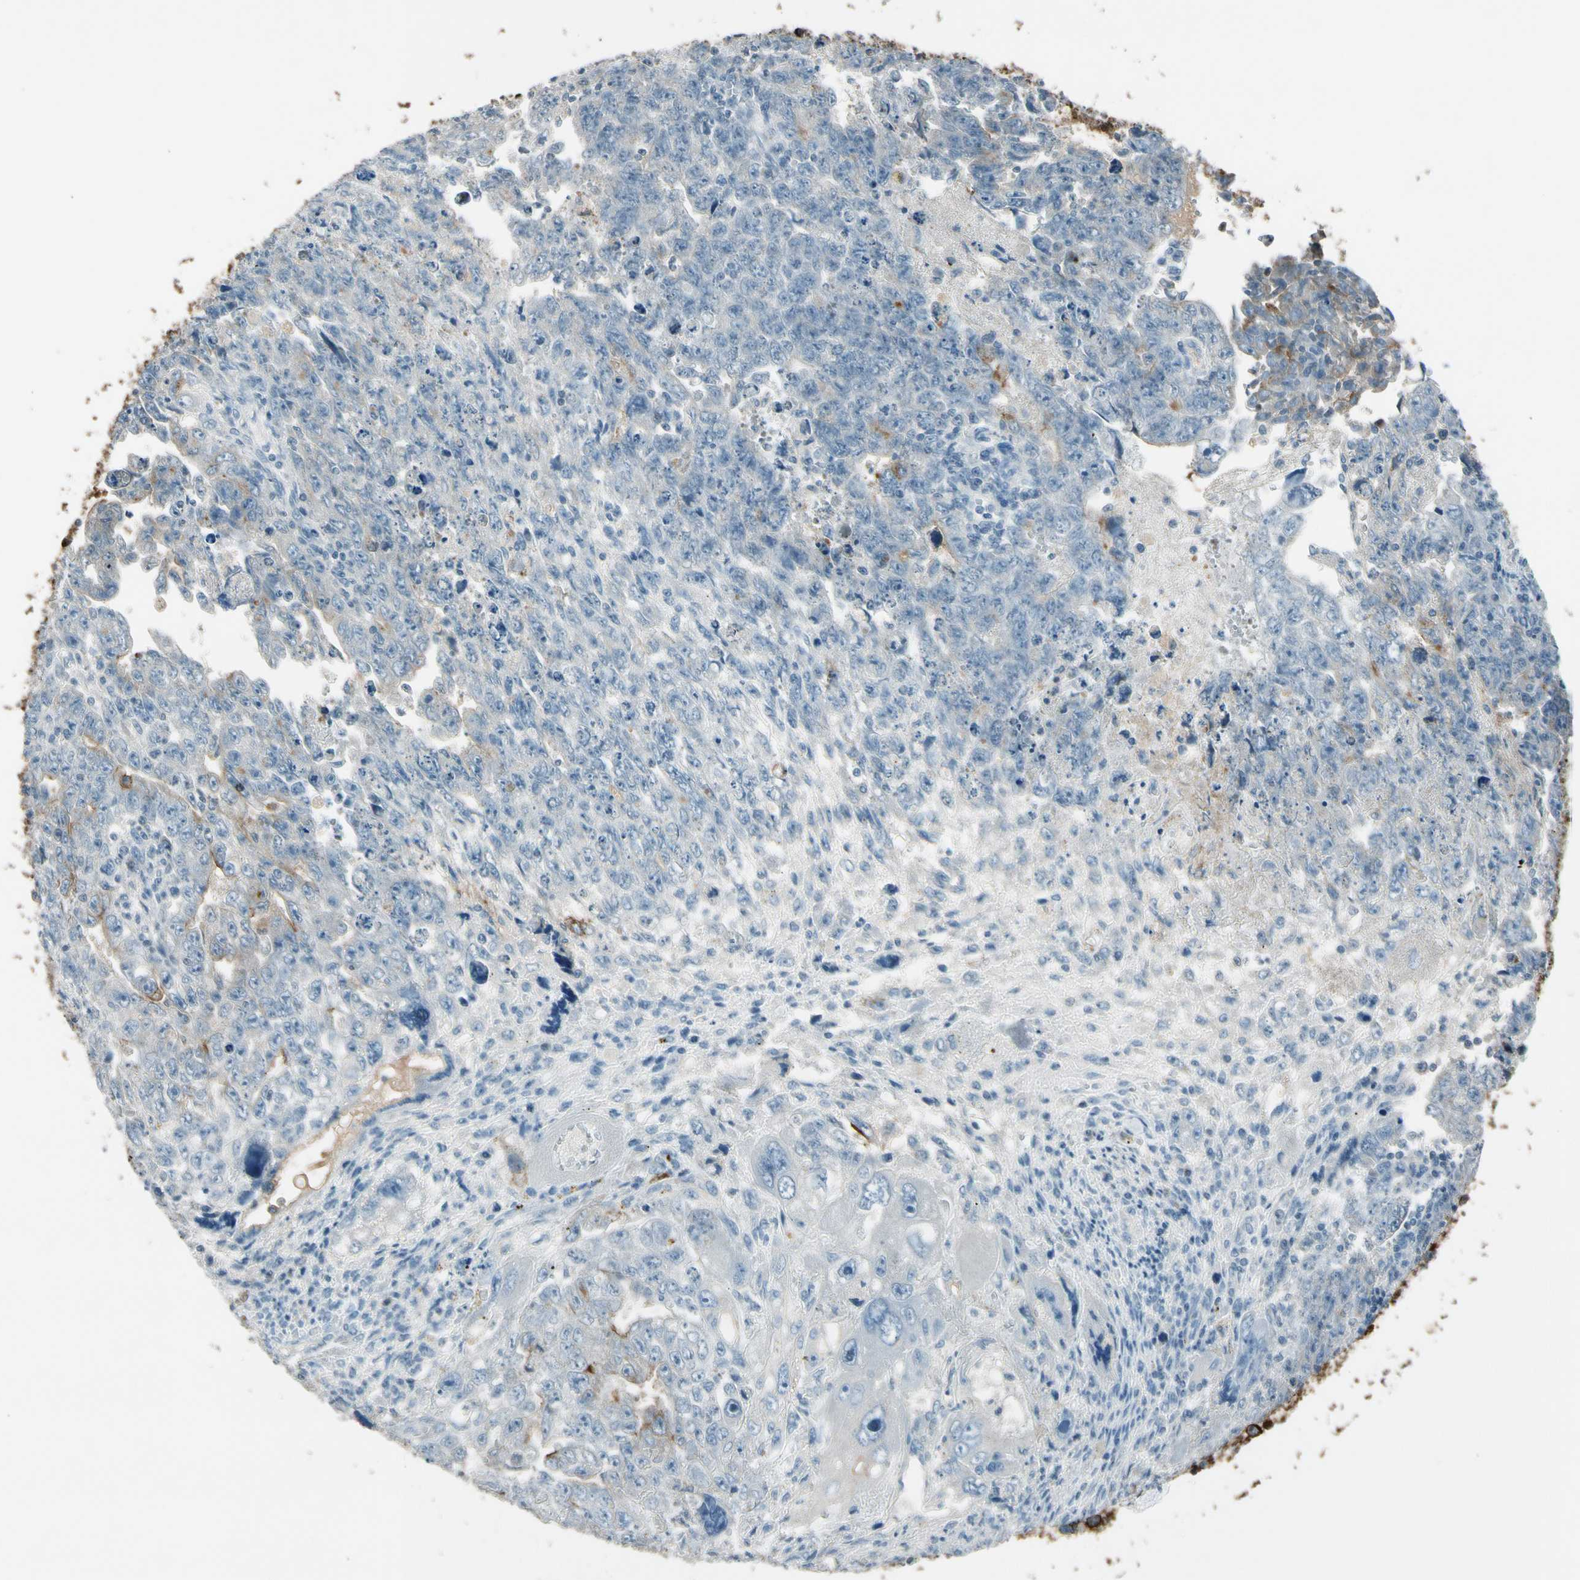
{"staining": {"intensity": "negative", "quantity": "none", "location": "none"}, "tissue": "testis cancer", "cell_type": "Tumor cells", "image_type": "cancer", "snomed": [{"axis": "morphology", "description": "Carcinoma, Embryonal, NOS"}, {"axis": "topography", "description": "Testis"}], "caption": "Tumor cells are negative for brown protein staining in testis embryonal carcinoma. The staining was performed using DAB (3,3'-diaminobenzidine) to visualize the protein expression in brown, while the nuclei were stained in blue with hematoxylin (Magnification: 20x).", "gene": "PDPN", "patient": {"sex": "male", "age": 28}}